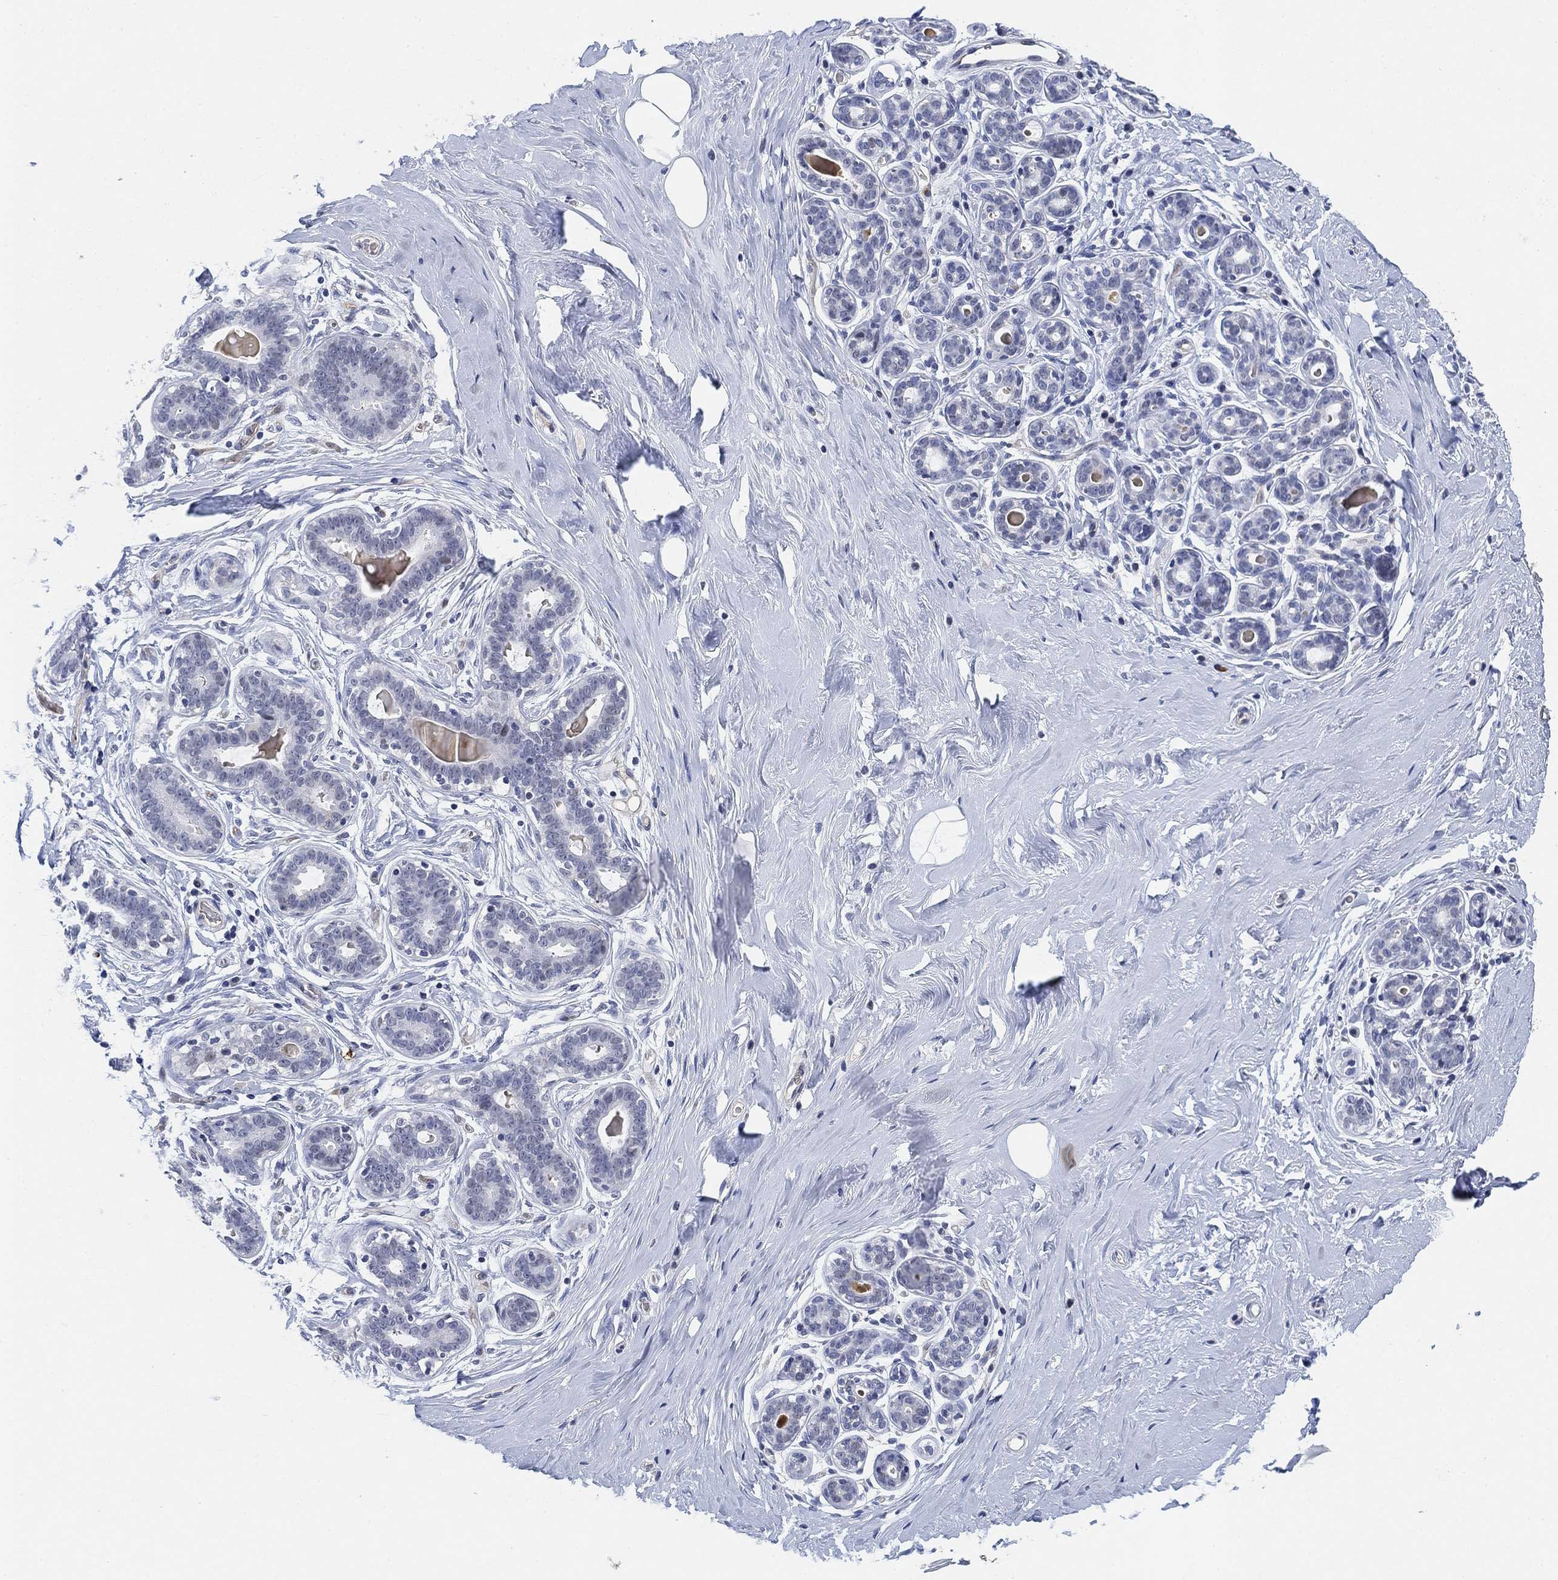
{"staining": {"intensity": "negative", "quantity": "none", "location": "none"}, "tissue": "breast", "cell_type": "Adipocytes", "image_type": "normal", "snomed": [{"axis": "morphology", "description": "Normal tissue, NOS"}, {"axis": "topography", "description": "Skin"}, {"axis": "topography", "description": "Breast"}], "caption": "Adipocytes show no significant expression in normal breast.", "gene": "PAX6", "patient": {"sex": "female", "age": 43}}